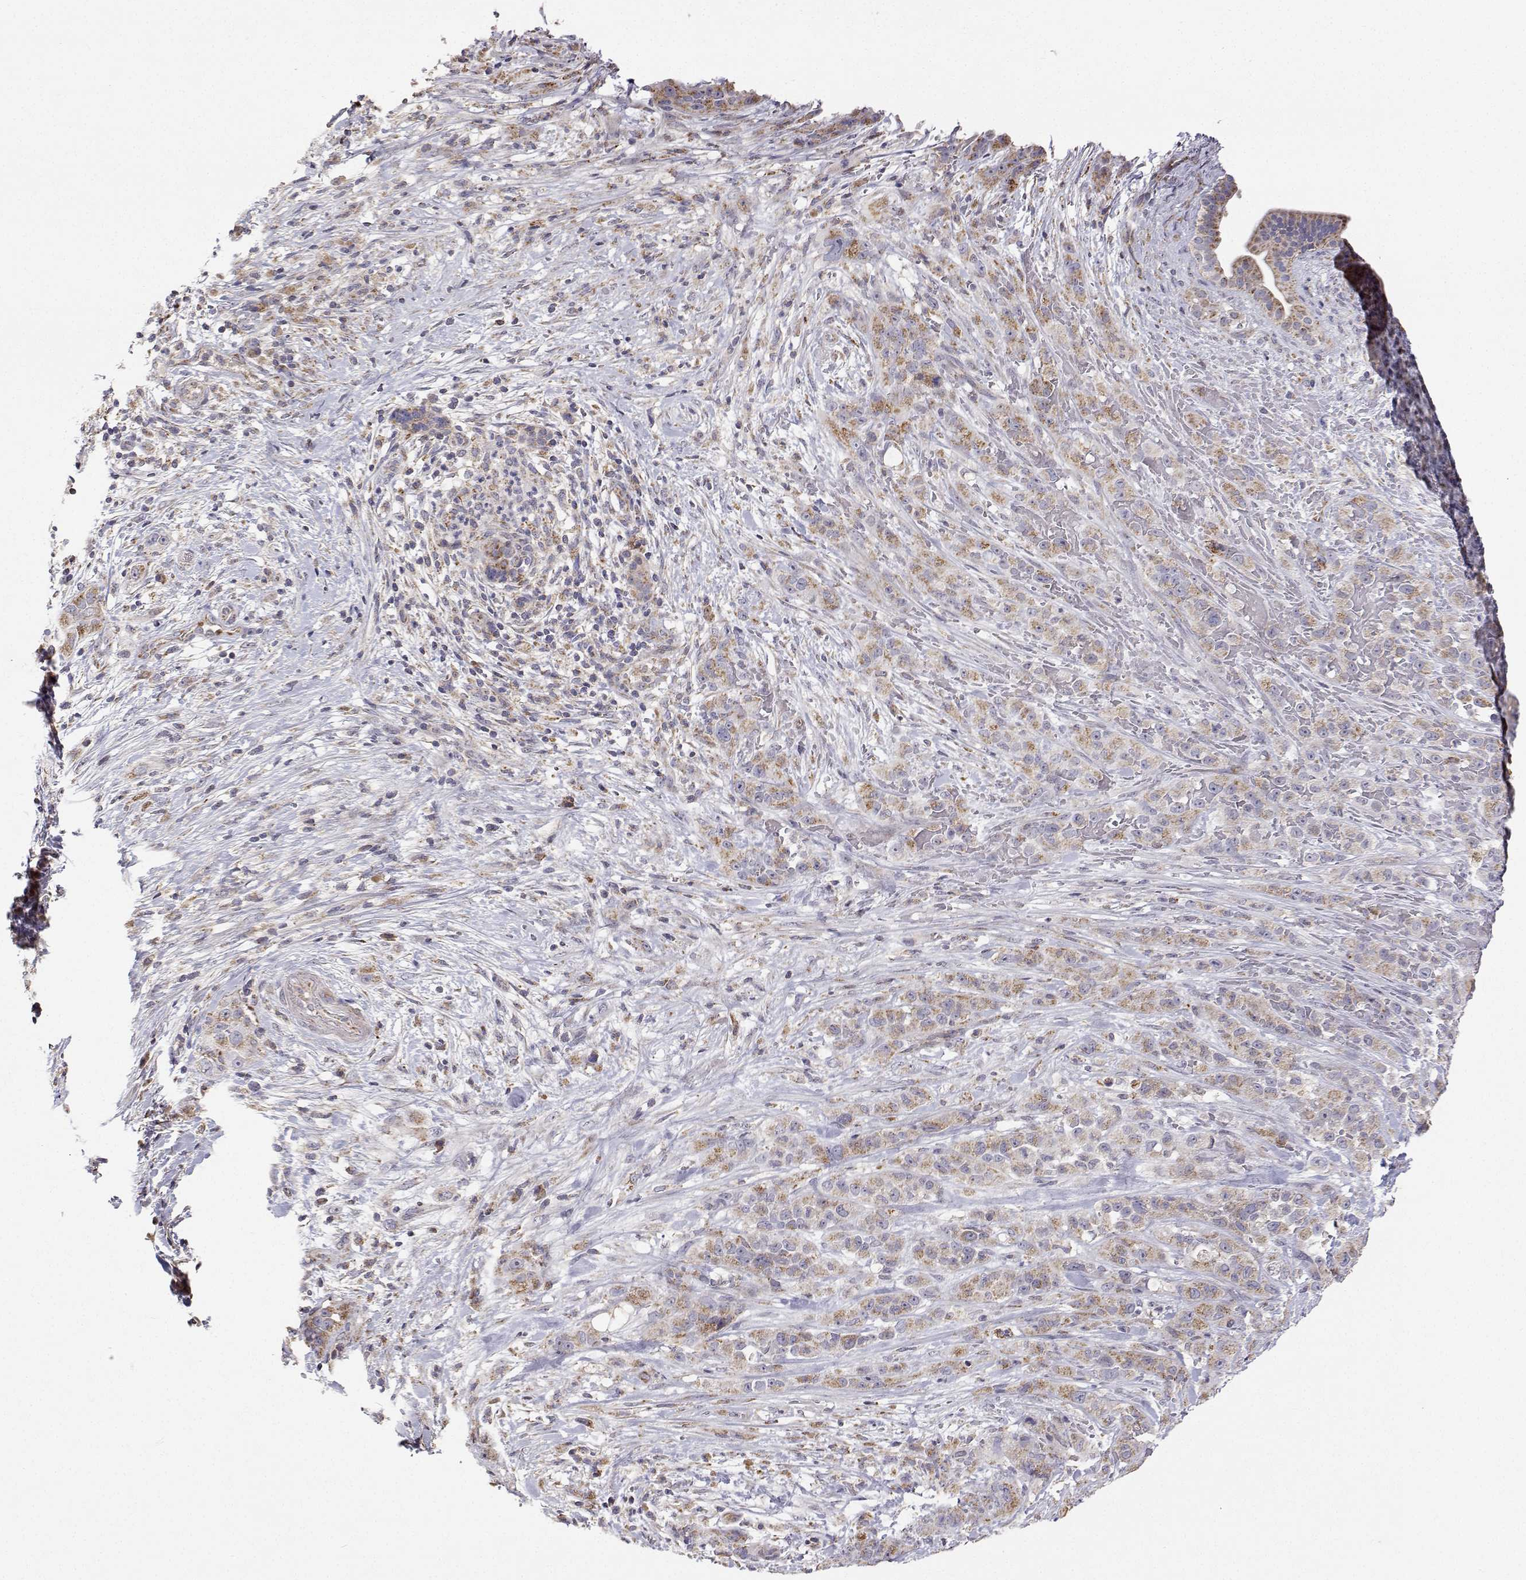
{"staining": {"intensity": "weak", "quantity": ">75%", "location": "cytoplasmic/membranous"}, "tissue": "pancreatic cancer", "cell_type": "Tumor cells", "image_type": "cancer", "snomed": [{"axis": "morphology", "description": "Adenocarcinoma, NOS"}, {"axis": "topography", "description": "Pancreas"}], "caption": "An image of pancreatic adenocarcinoma stained for a protein demonstrates weak cytoplasmic/membranous brown staining in tumor cells. The staining was performed using DAB (3,3'-diaminobenzidine) to visualize the protein expression in brown, while the nuclei were stained in blue with hematoxylin (Magnification: 20x).", "gene": "MRPL3", "patient": {"sex": "male", "age": 44}}